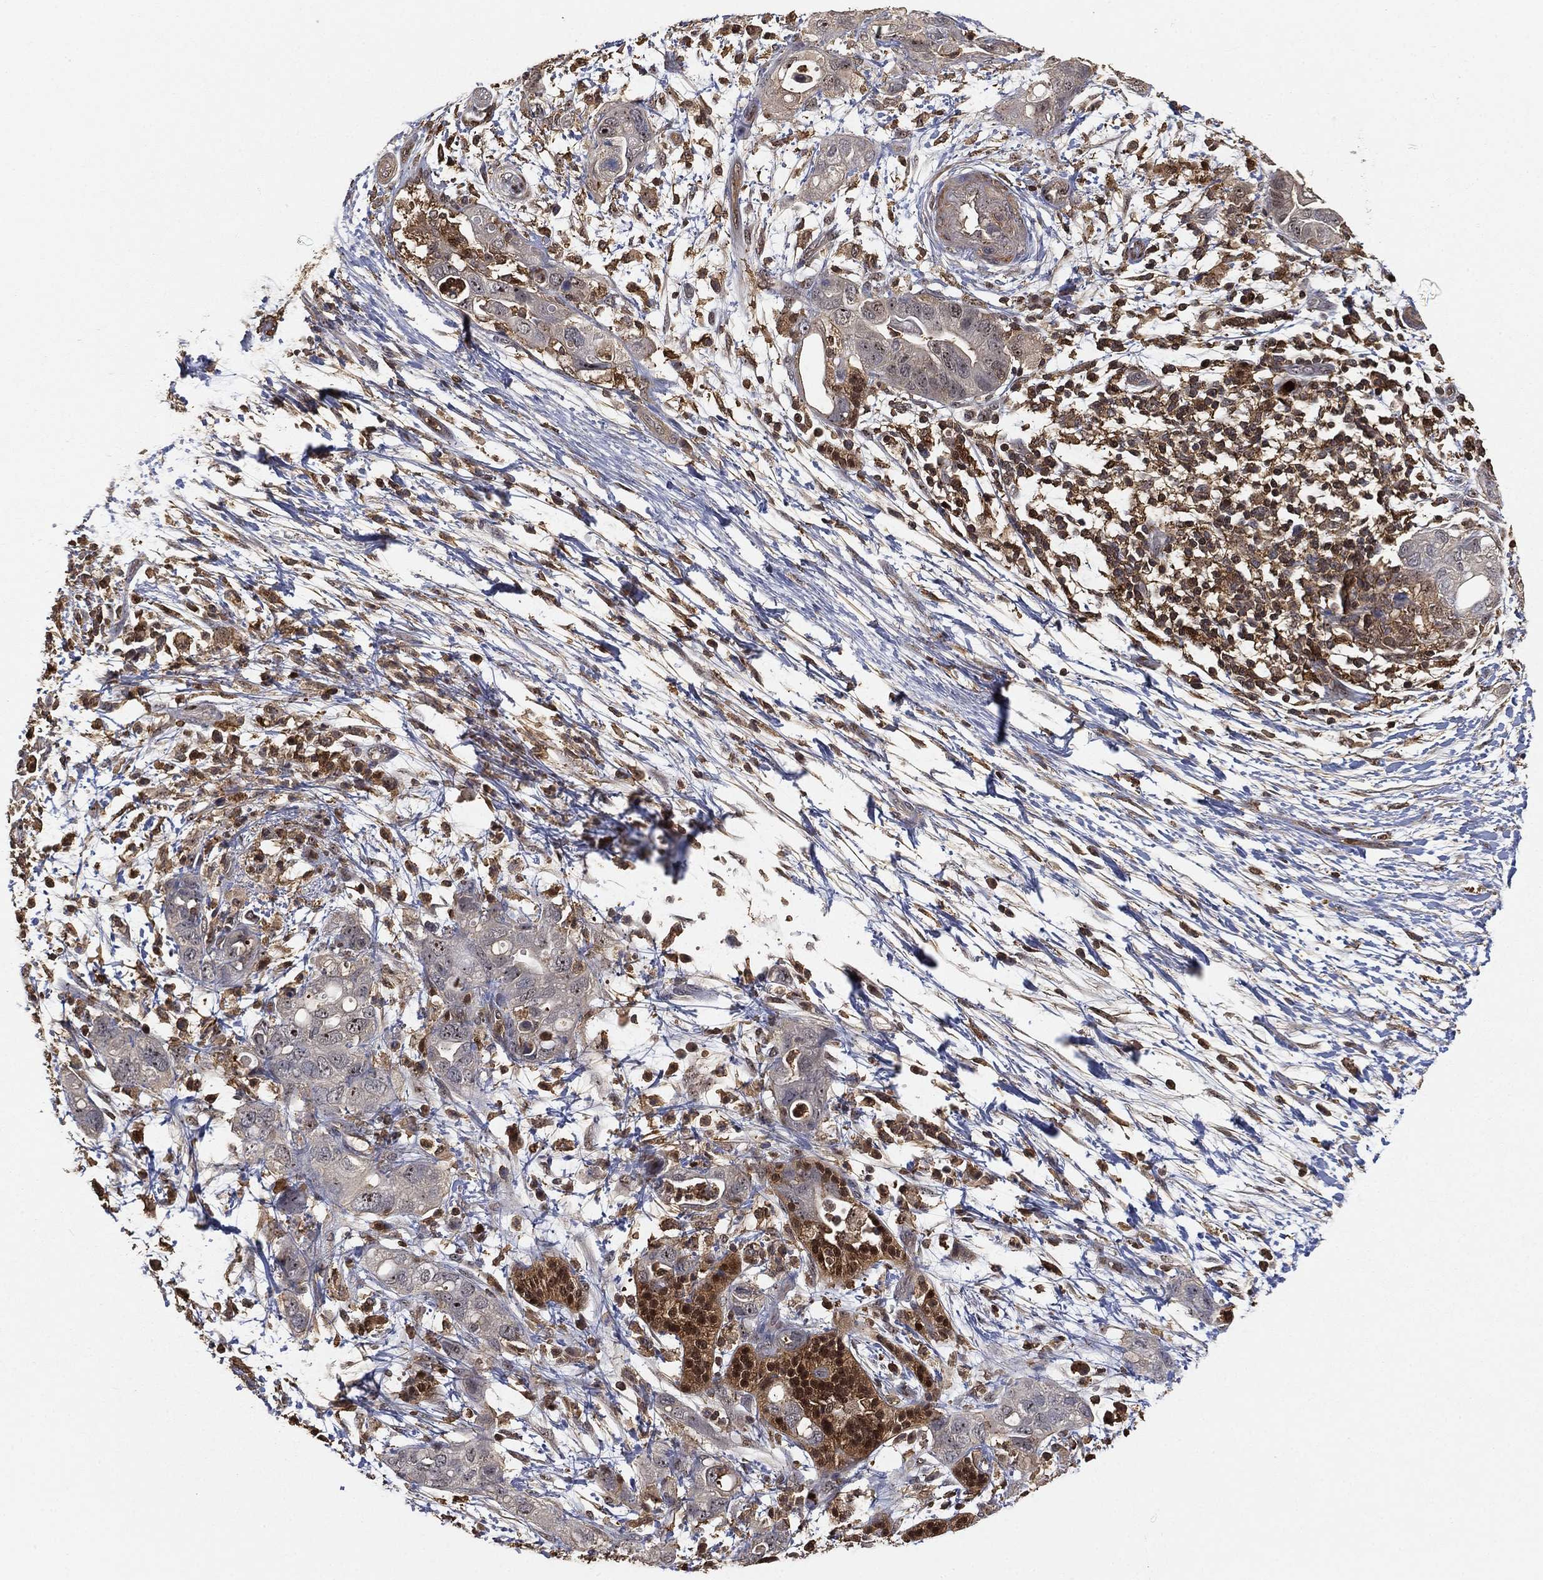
{"staining": {"intensity": "negative", "quantity": "none", "location": "none"}, "tissue": "pancreatic cancer", "cell_type": "Tumor cells", "image_type": "cancer", "snomed": [{"axis": "morphology", "description": "Adenocarcinoma, NOS"}, {"axis": "topography", "description": "Pancreas"}], "caption": "DAB immunohistochemical staining of pancreatic cancer shows no significant expression in tumor cells.", "gene": "CRYL1", "patient": {"sex": "female", "age": 72}}